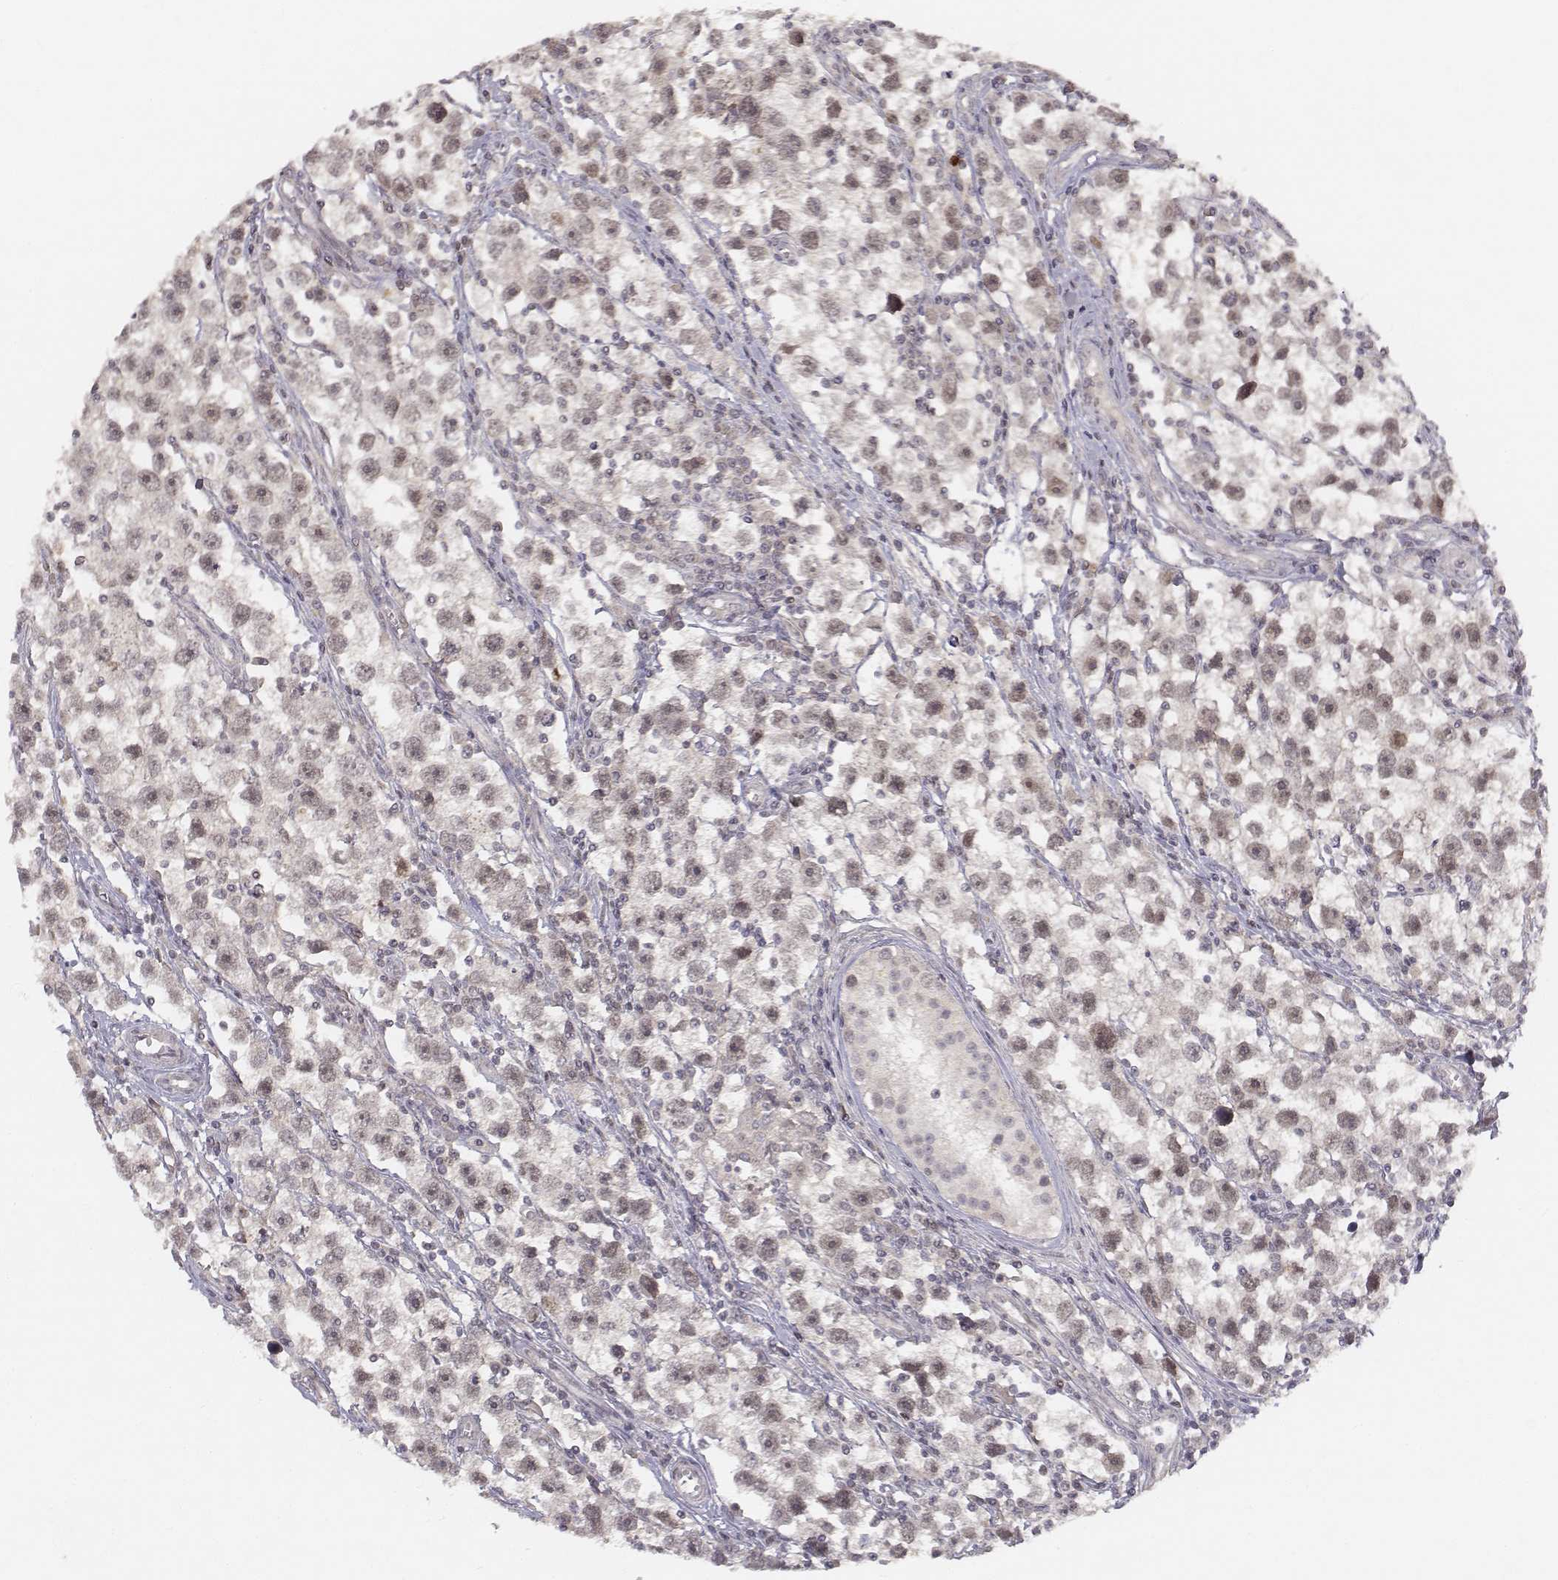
{"staining": {"intensity": "weak", "quantity": "<25%", "location": "nuclear"}, "tissue": "testis cancer", "cell_type": "Tumor cells", "image_type": "cancer", "snomed": [{"axis": "morphology", "description": "Seminoma, NOS"}, {"axis": "topography", "description": "Testis"}], "caption": "Tumor cells show no significant expression in testis seminoma.", "gene": "FANCD2", "patient": {"sex": "male", "age": 30}}